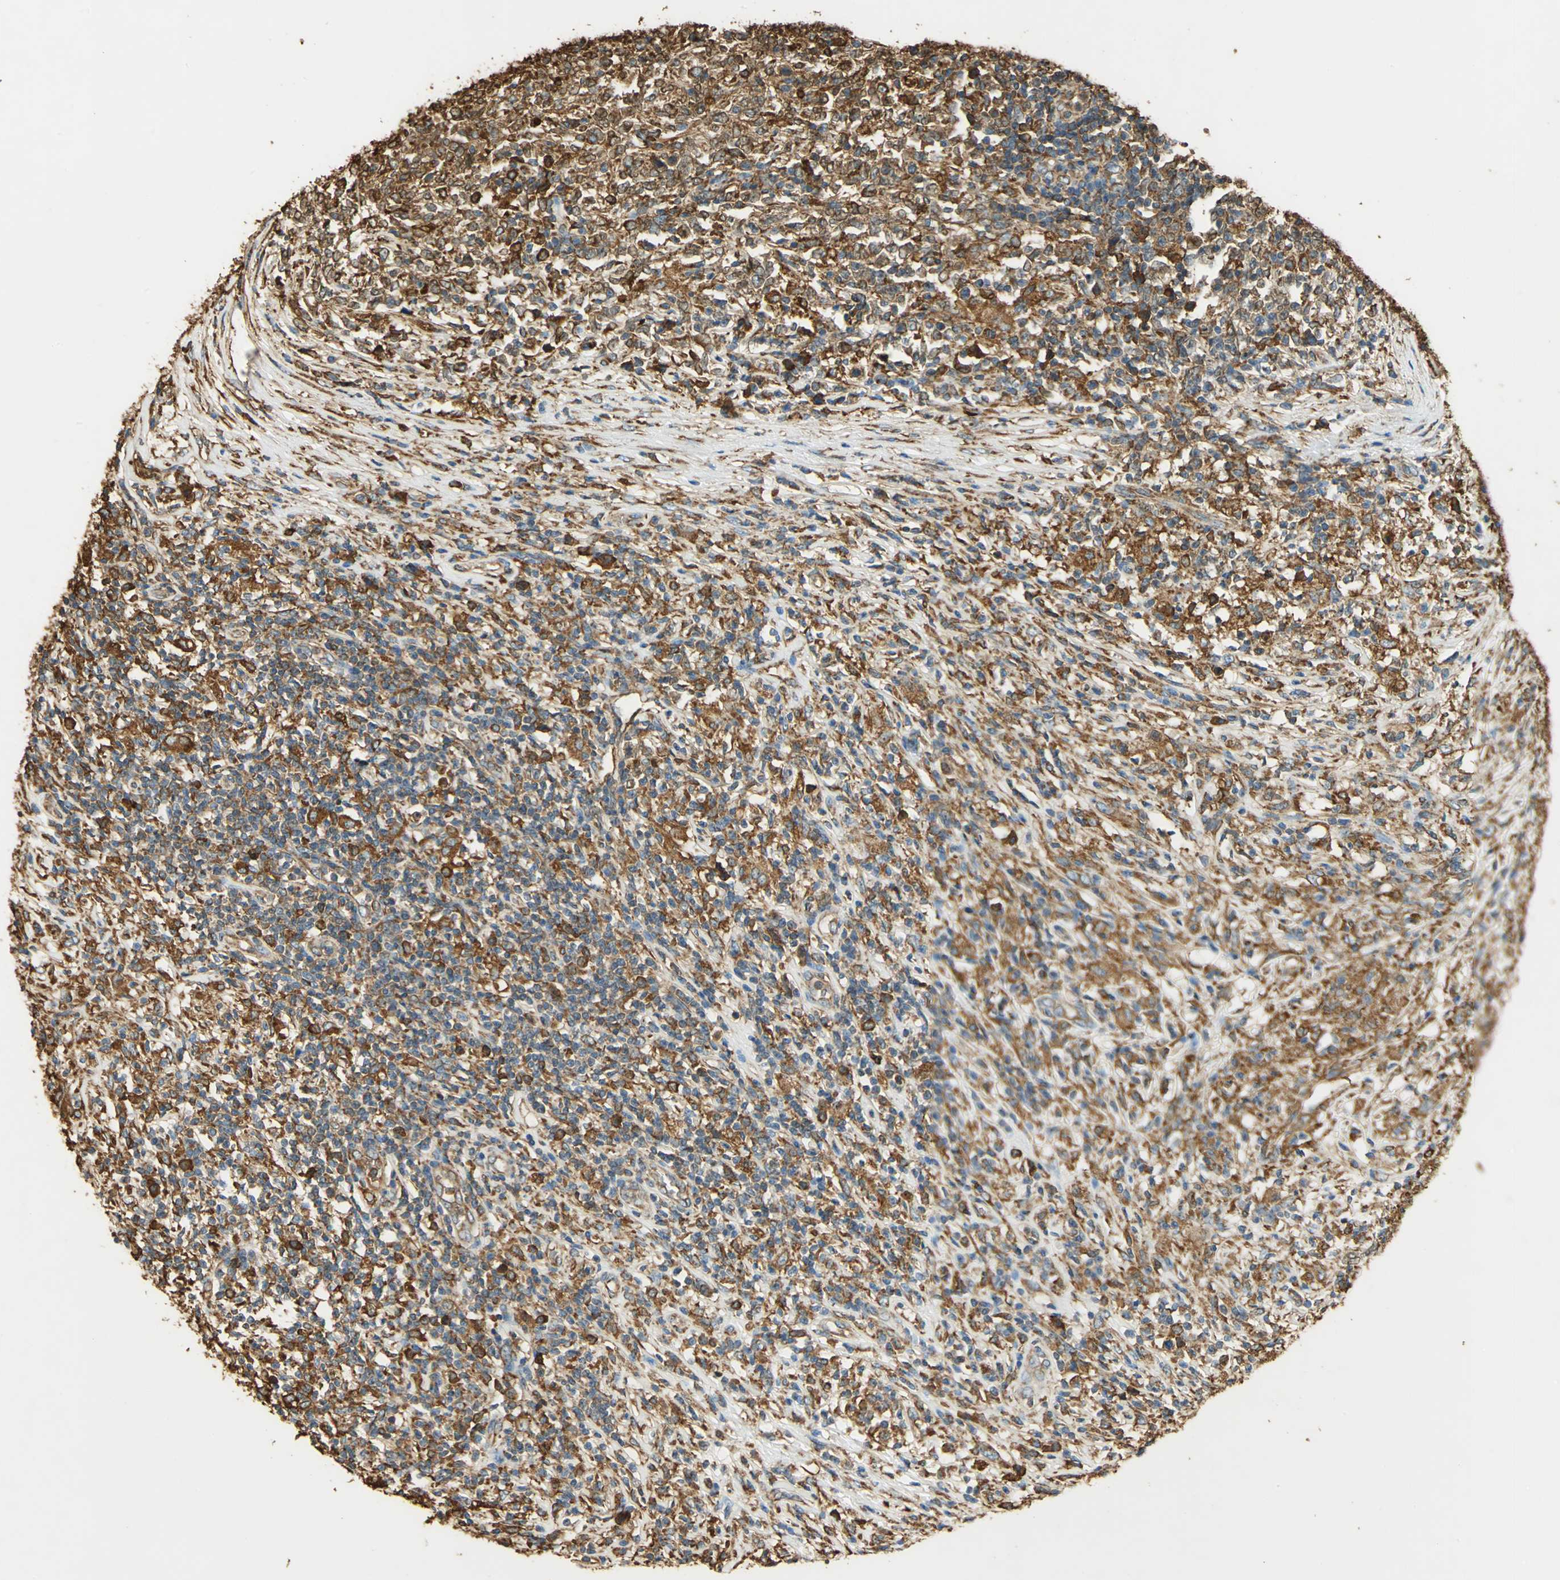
{"staining": {"intensity": "moderate", "quantity": ">75%", "location": "cytoplasmic/membranous"}, "tissue": "lymphoma", "cell_type": "Tumor cells", "image_type": "cancer", "snomed": [{"axis": "morphology", "description": "Malignant lymphoma, non-Hodgkin's type, High grade"}, {"axis": "topography", "description": "Lymph node"}], "caption": "Moderate cytoplasmic/membranous protein expression is seen in about >75% of tumor cells in lymphoma.", "gene": "HSP90B1", "patient": {"sex": "female", "age": 84}}